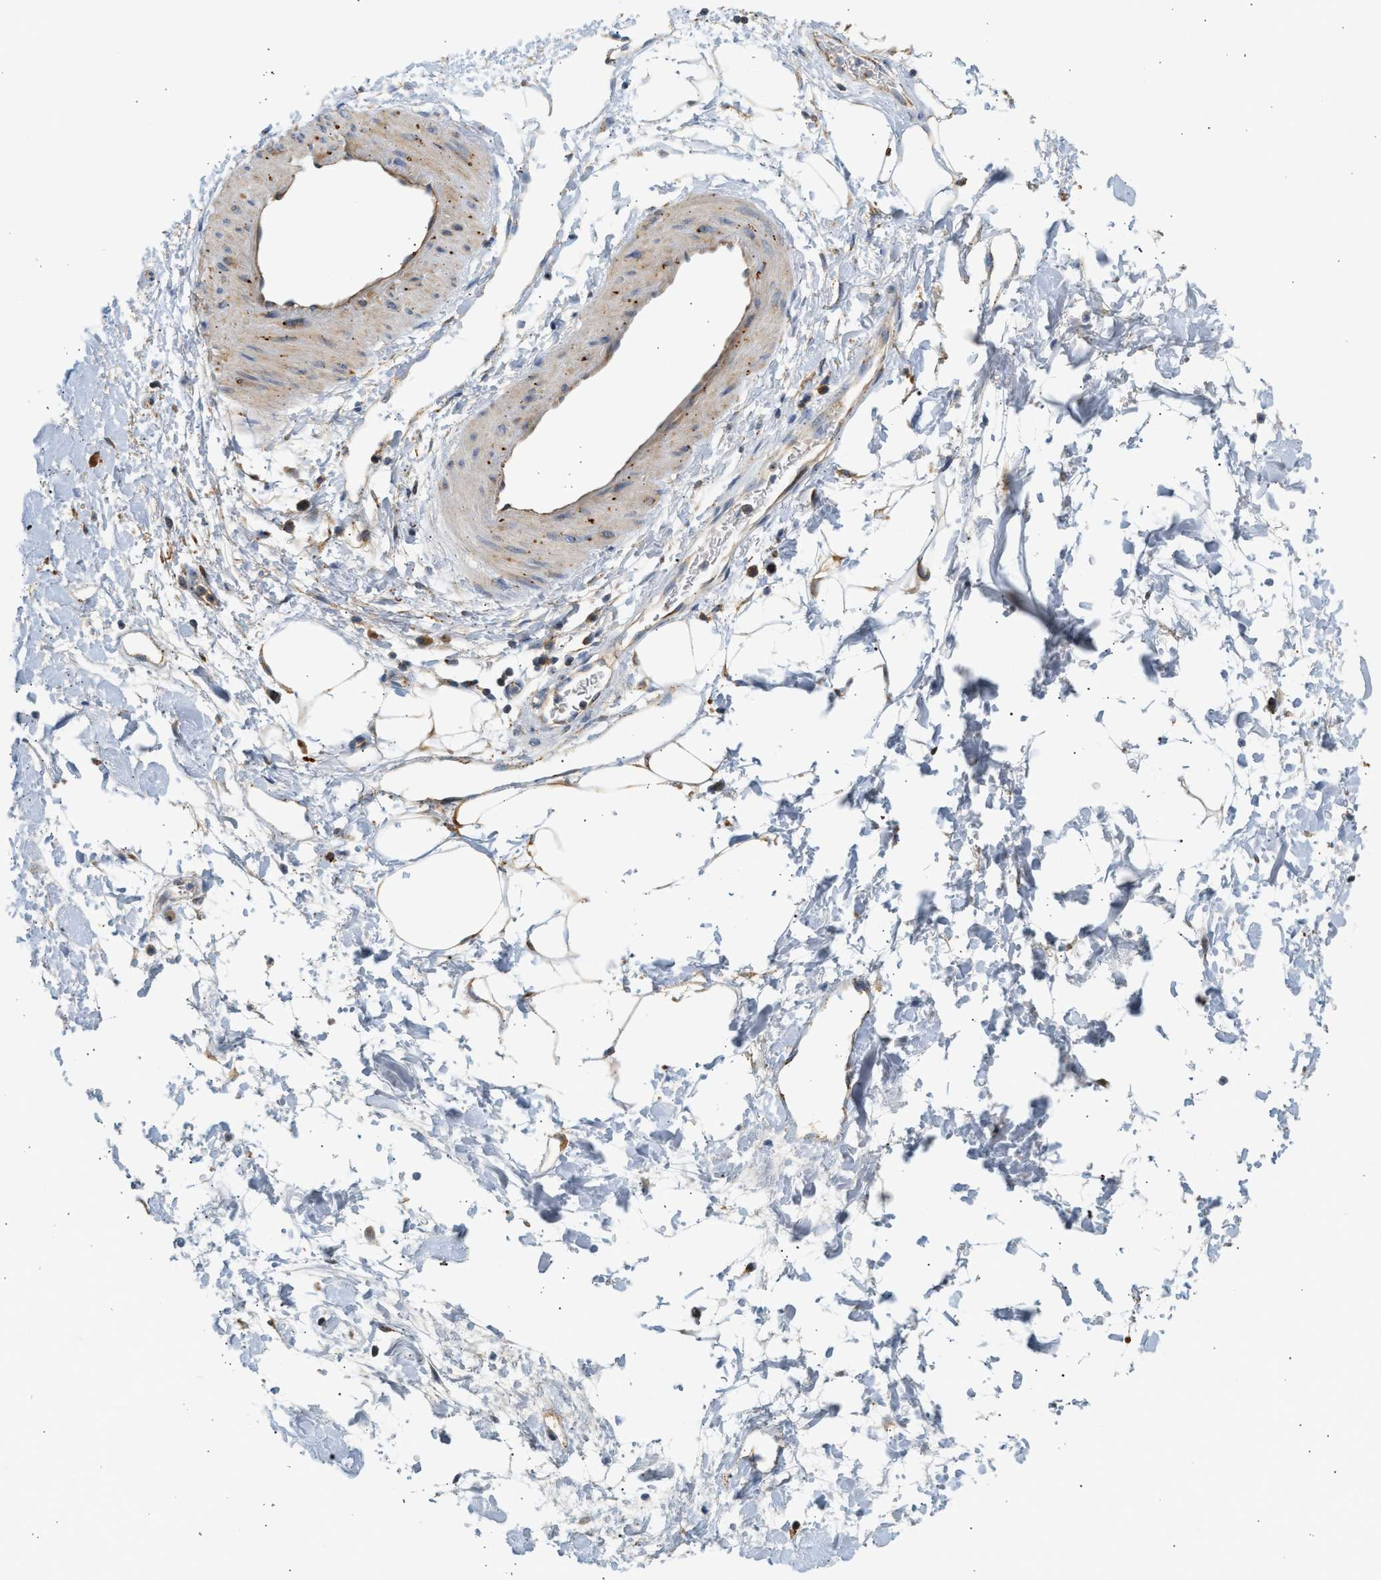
{"staining": {"intensity": "strong", "quantity": ">75%", "location": "cytoplasmic/membranous"}, "tissue": "adipose tissue", "cell_type": "Adipocytes", "image_type": "normal", "snomed": [{"axis": "morphology", "description": "Normal tissue, NOS"}, {"axis": "topography", "description": "Soft tissue"}], "caption": "About >75% of adipocytes in normal adipose tissue exhibit strong cytoplasmic/membranous protein expression as visualized by brown immunohistochemical staining.", "gene": "ENTHD1", "patient": {"sex": "male", "age": 72}}